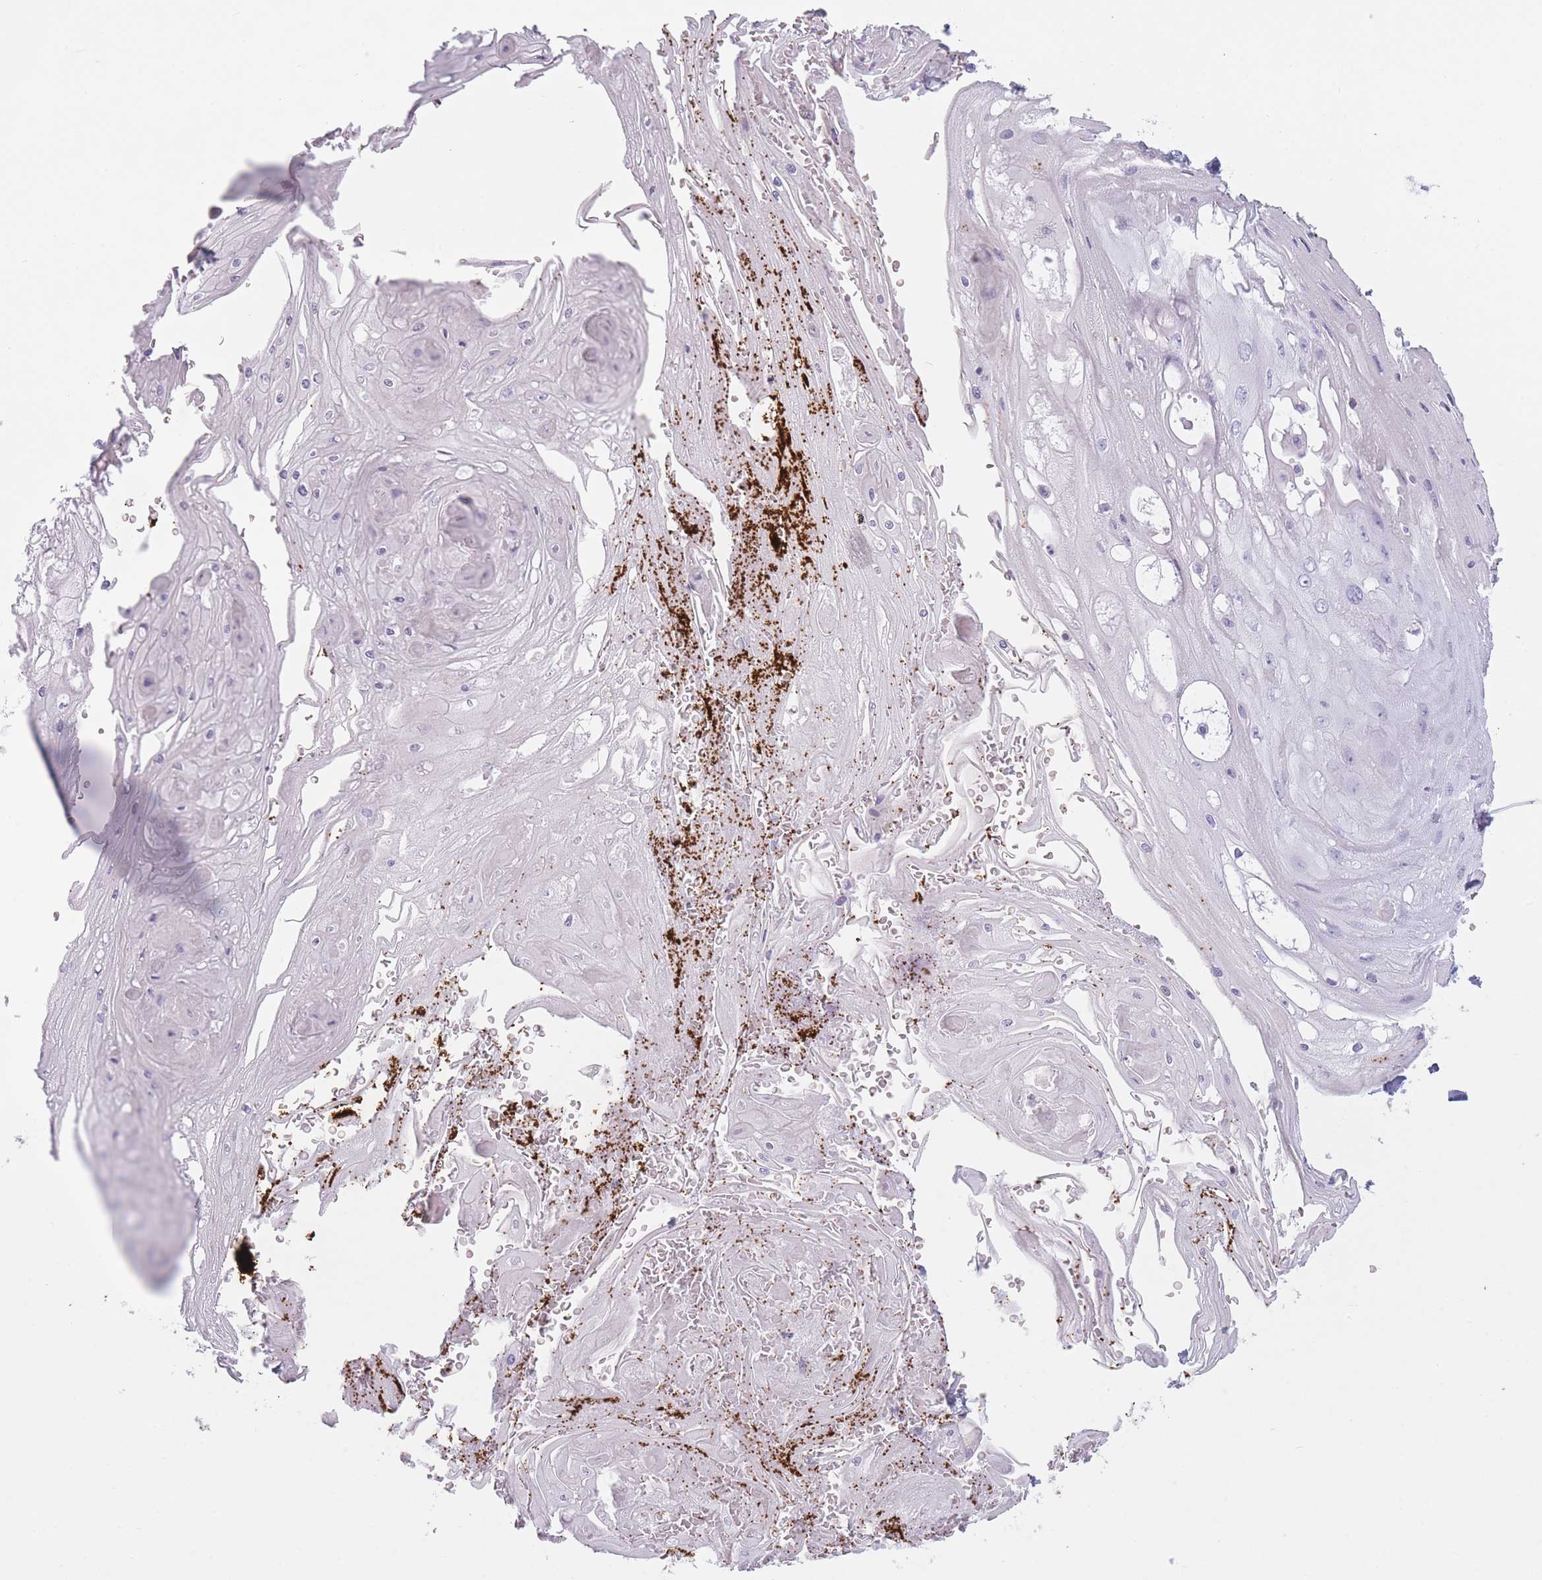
{"staining": {"intensity": "negative", "quantity": "none", "location": "none"}, "tissue": "skin cancer", "cell_type": "Tumor cells", "image_type": "cancer", "snomed": [{"axis": "morphology", "description": "Squamous cell carcinoma, NOS"}, {"axis": "topography", "description": "Skin"}], "caption": "A high-resolution histopathology image shows immunohistochemistry (IHC) staining of skin squamous cell carcinoma, which demonstrates no significant positivity in tumor cells. The staining is performed using DAB brown chromogen with nuclei counter-stained in using hematoxylin.", "gene": "GGT1", "patient": {"sex": "male", "age": 70}}